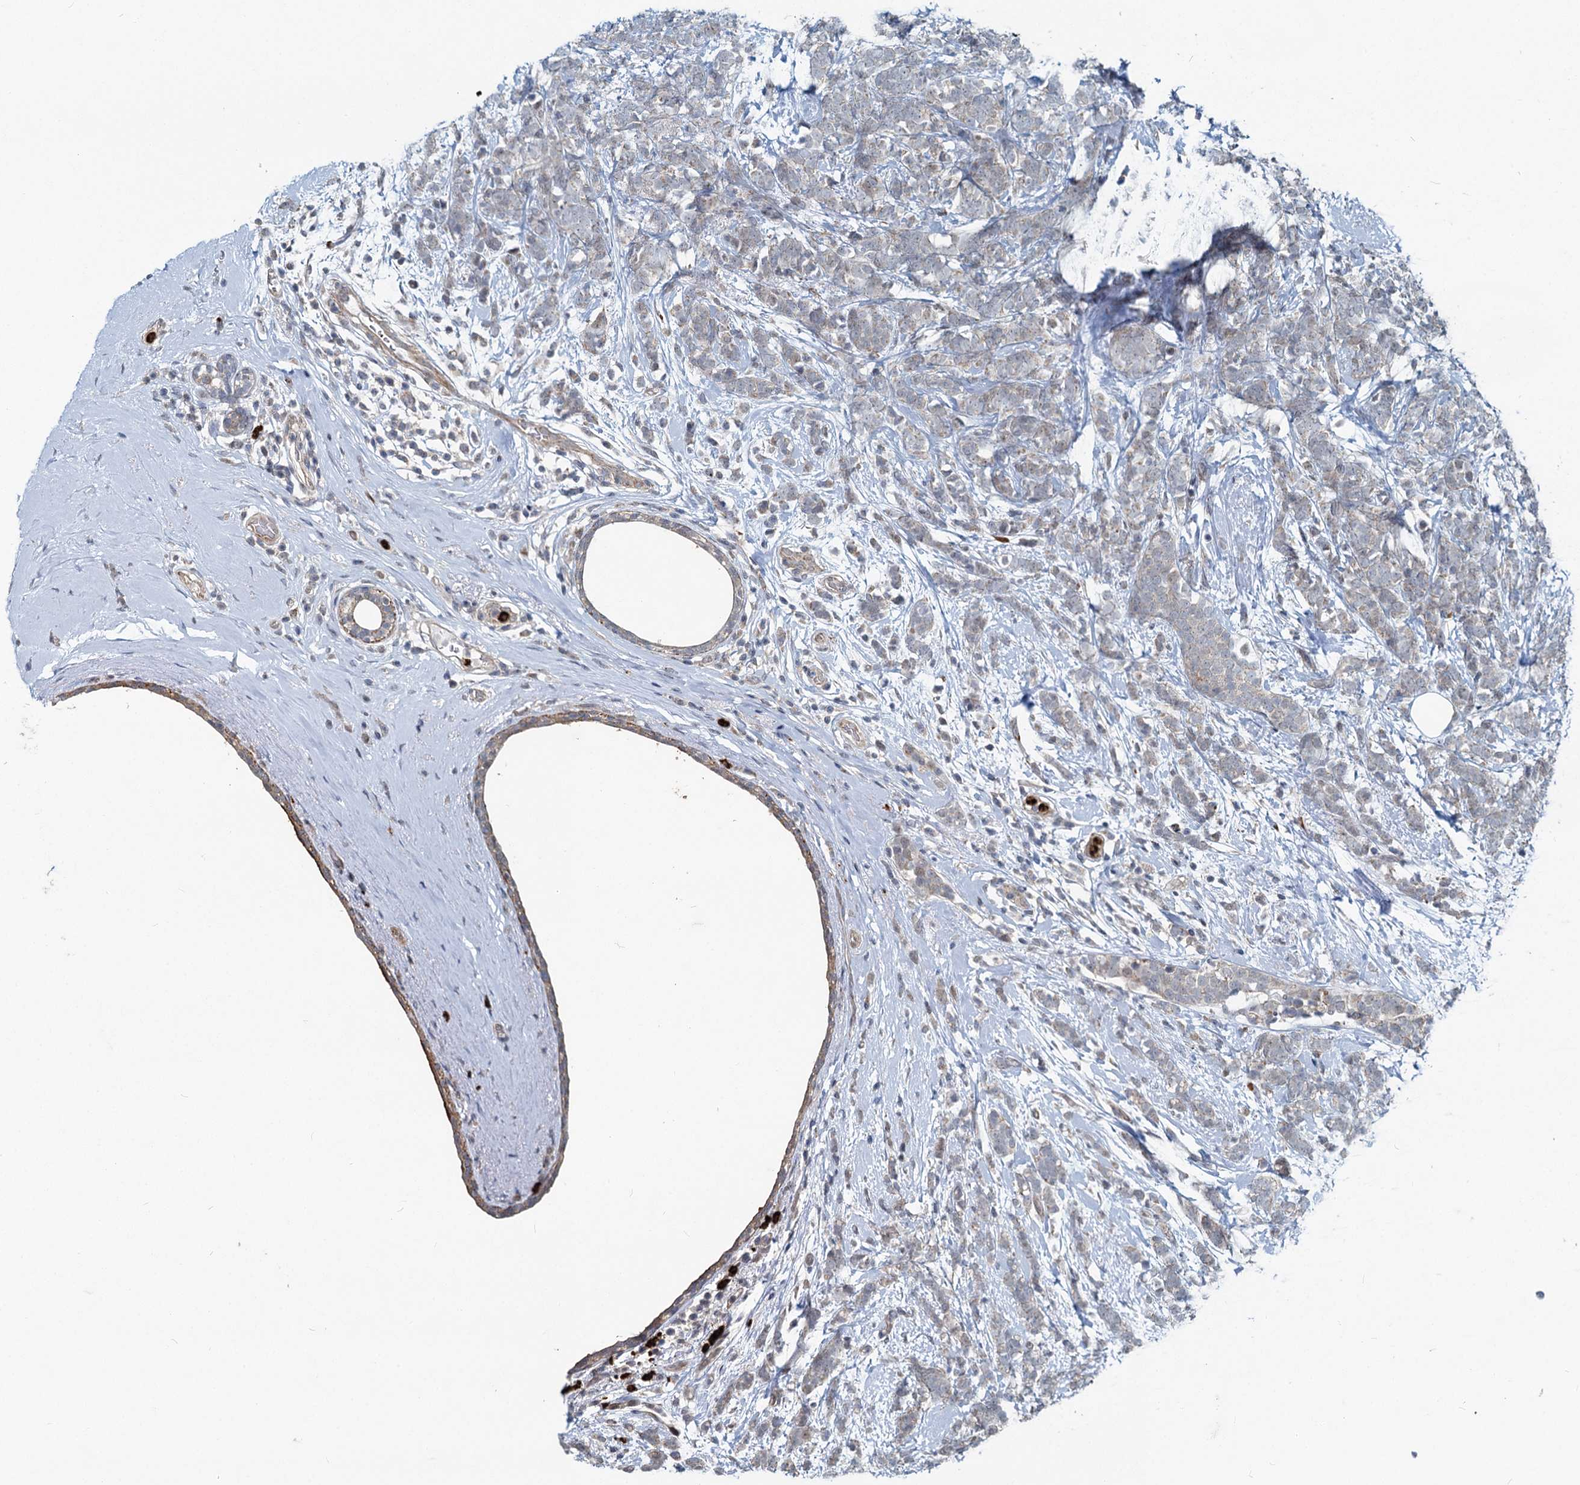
{"staining": {"intensity": "negative", "quantity": "none", "location": "none"}, "tissue": "breast cancer", "cell_type": "Tumor cells", "image_type": "cancer", "snomed": [{"axis": "morphology", "description": "Lobular carcinoma"}, {"axis": "topography", "description": "Breast"}], "caption": "This is a micrograph of immunohistochemistry (IHC) staining of lobular carcinoma (breast), which shows no staining in tumor cells. (Stains: DAB immunohistochemistry (IHC) with hematoxylin counter stain, Microscopy: brightfield microscopy at high magnification).", "gene": "ADCY2", "patient": {"sex": "female", "age": 58}}